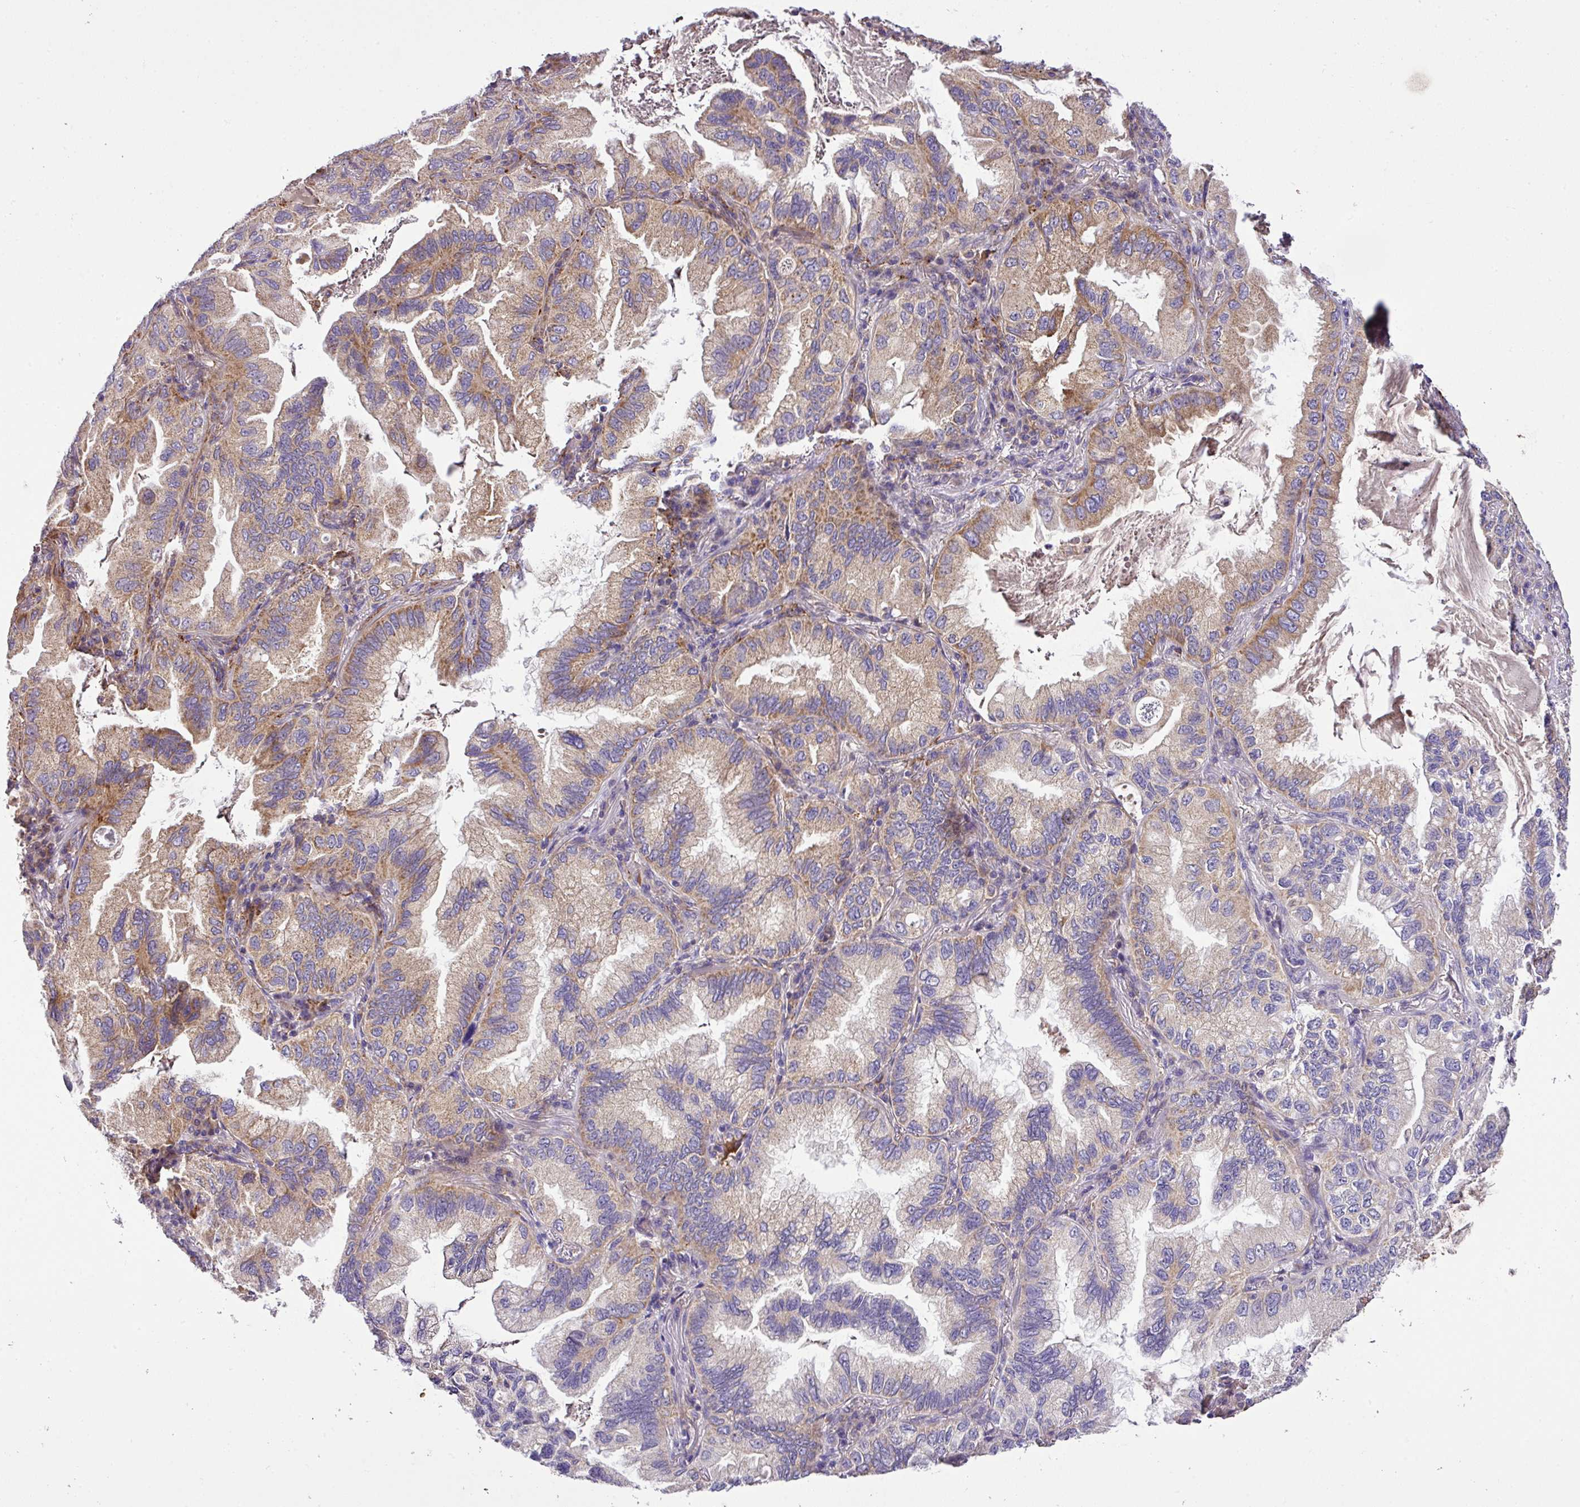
{"staining": {"intensity": "moderate", "quantity": "25%-75%", "location": "cytoplasmic/membranous"}, "tissue": "lung cancer", "cell_type": "Tumor cells", "image_type": "cancer", "snomed": [{"axis": "morphology", "description": "Adenocarcinoma, NOS"}, {"axis": "topography", "description": "Lung"}], "caption": "This is an image of immunohistochemistry staining of lung cancer, which shows moderate positivity in the cytoplasmic/membranous of tumor cells.", "gene": "ZNF513", "patient": {"sex": "female", "age": 69}}